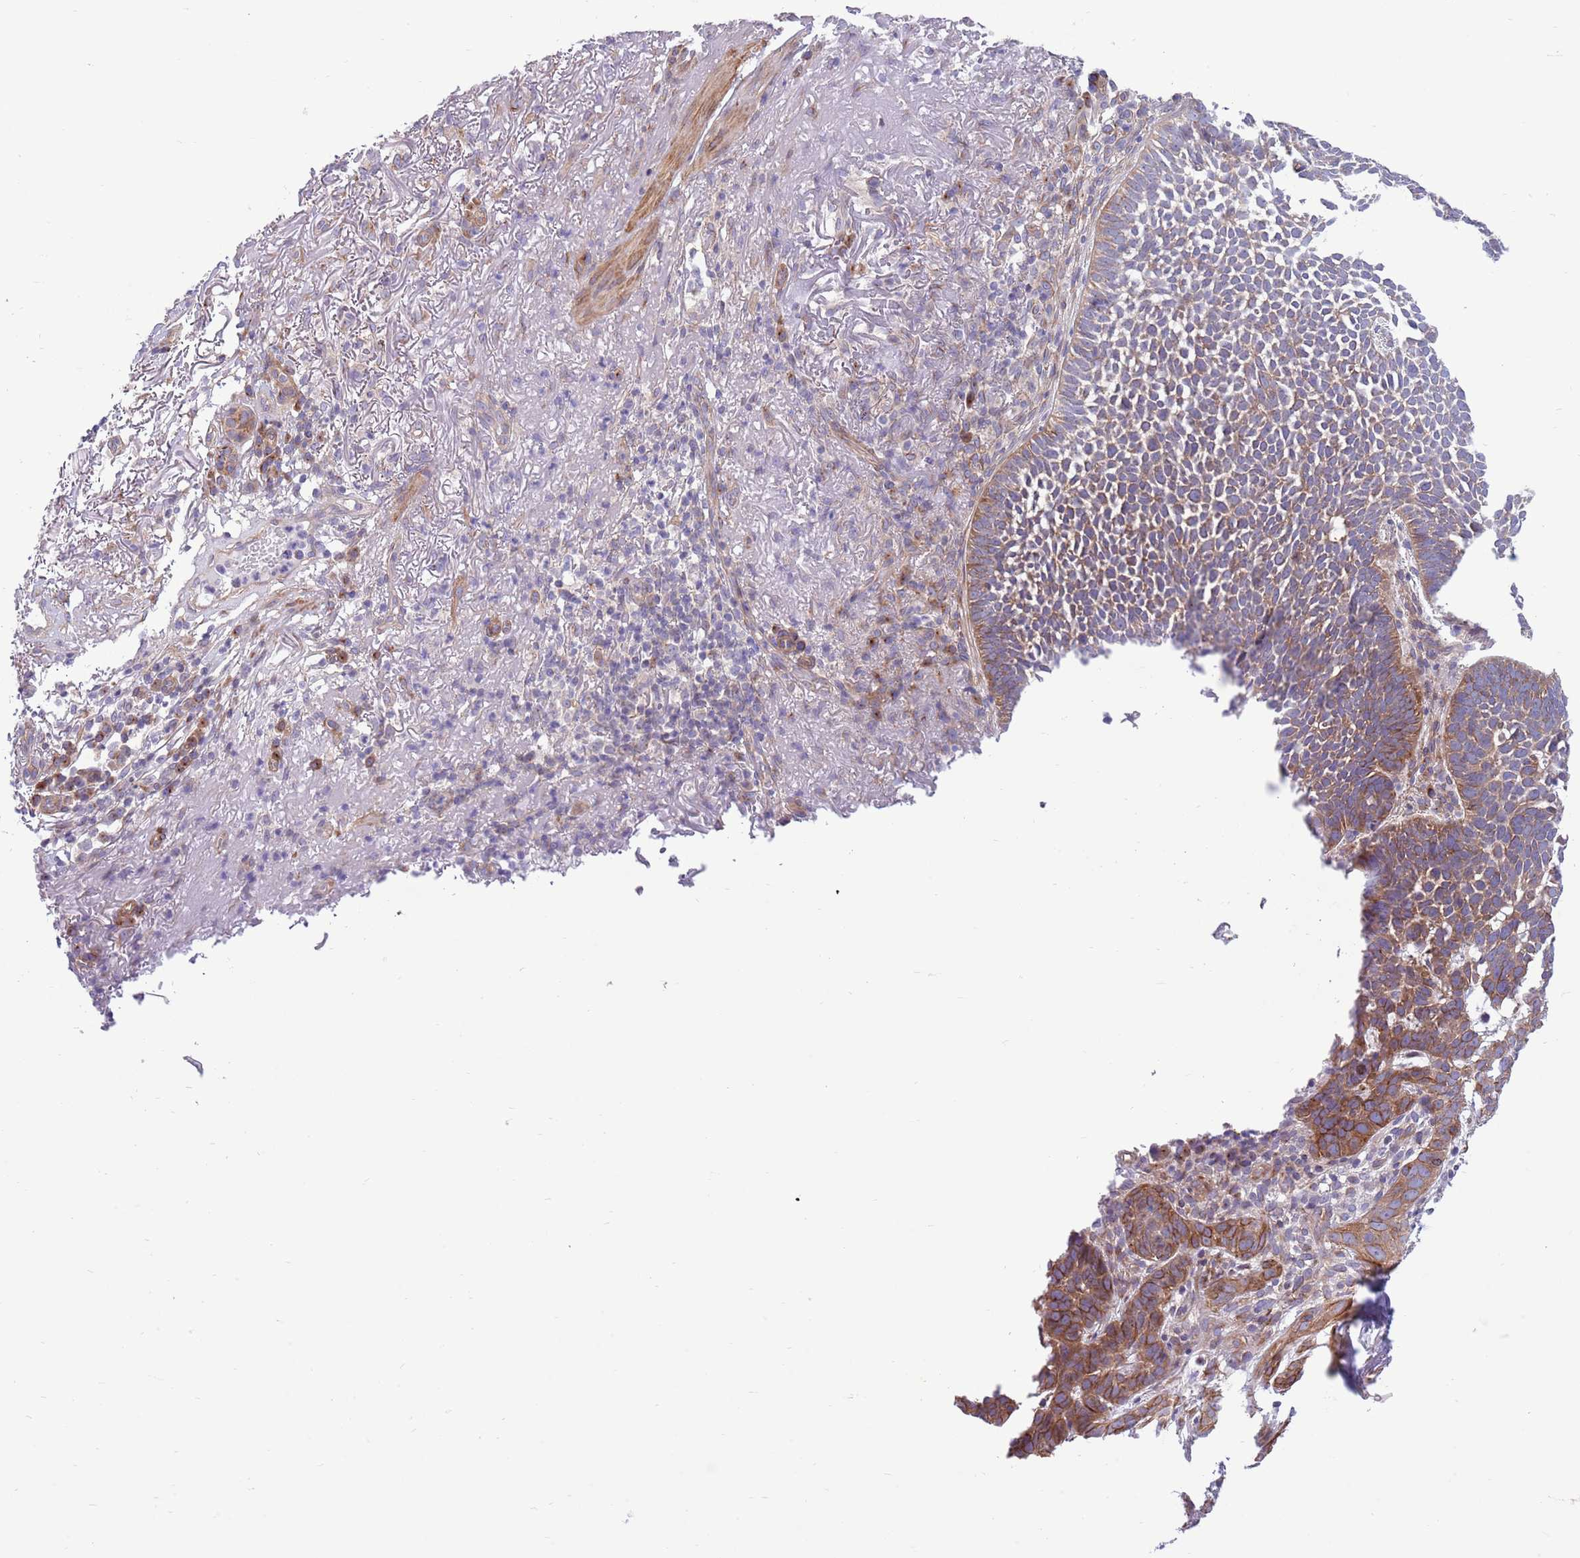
{"staining": {"intensity": "moderate", "quantity": "25%-75%", "location": "cytoplasmic/membranous"}, "tissue": "skin cancer", "cell_type": "Tumor cells", "image_type": "cancer", "snomed": [{"axis": "morphology", "description": "Basal cell carcinoma"}, {"axis": "topography", "description": "Skin"}], "caption": "About 25%-75% of tumor cells in skin basal cell carcinoma reveal moderate cytoplasmic/membranous protein positivity as visualized by brown immunohistochemical staining.", "gene": "ZC4H2", "patient": {"sex": "female", "age": 78}}